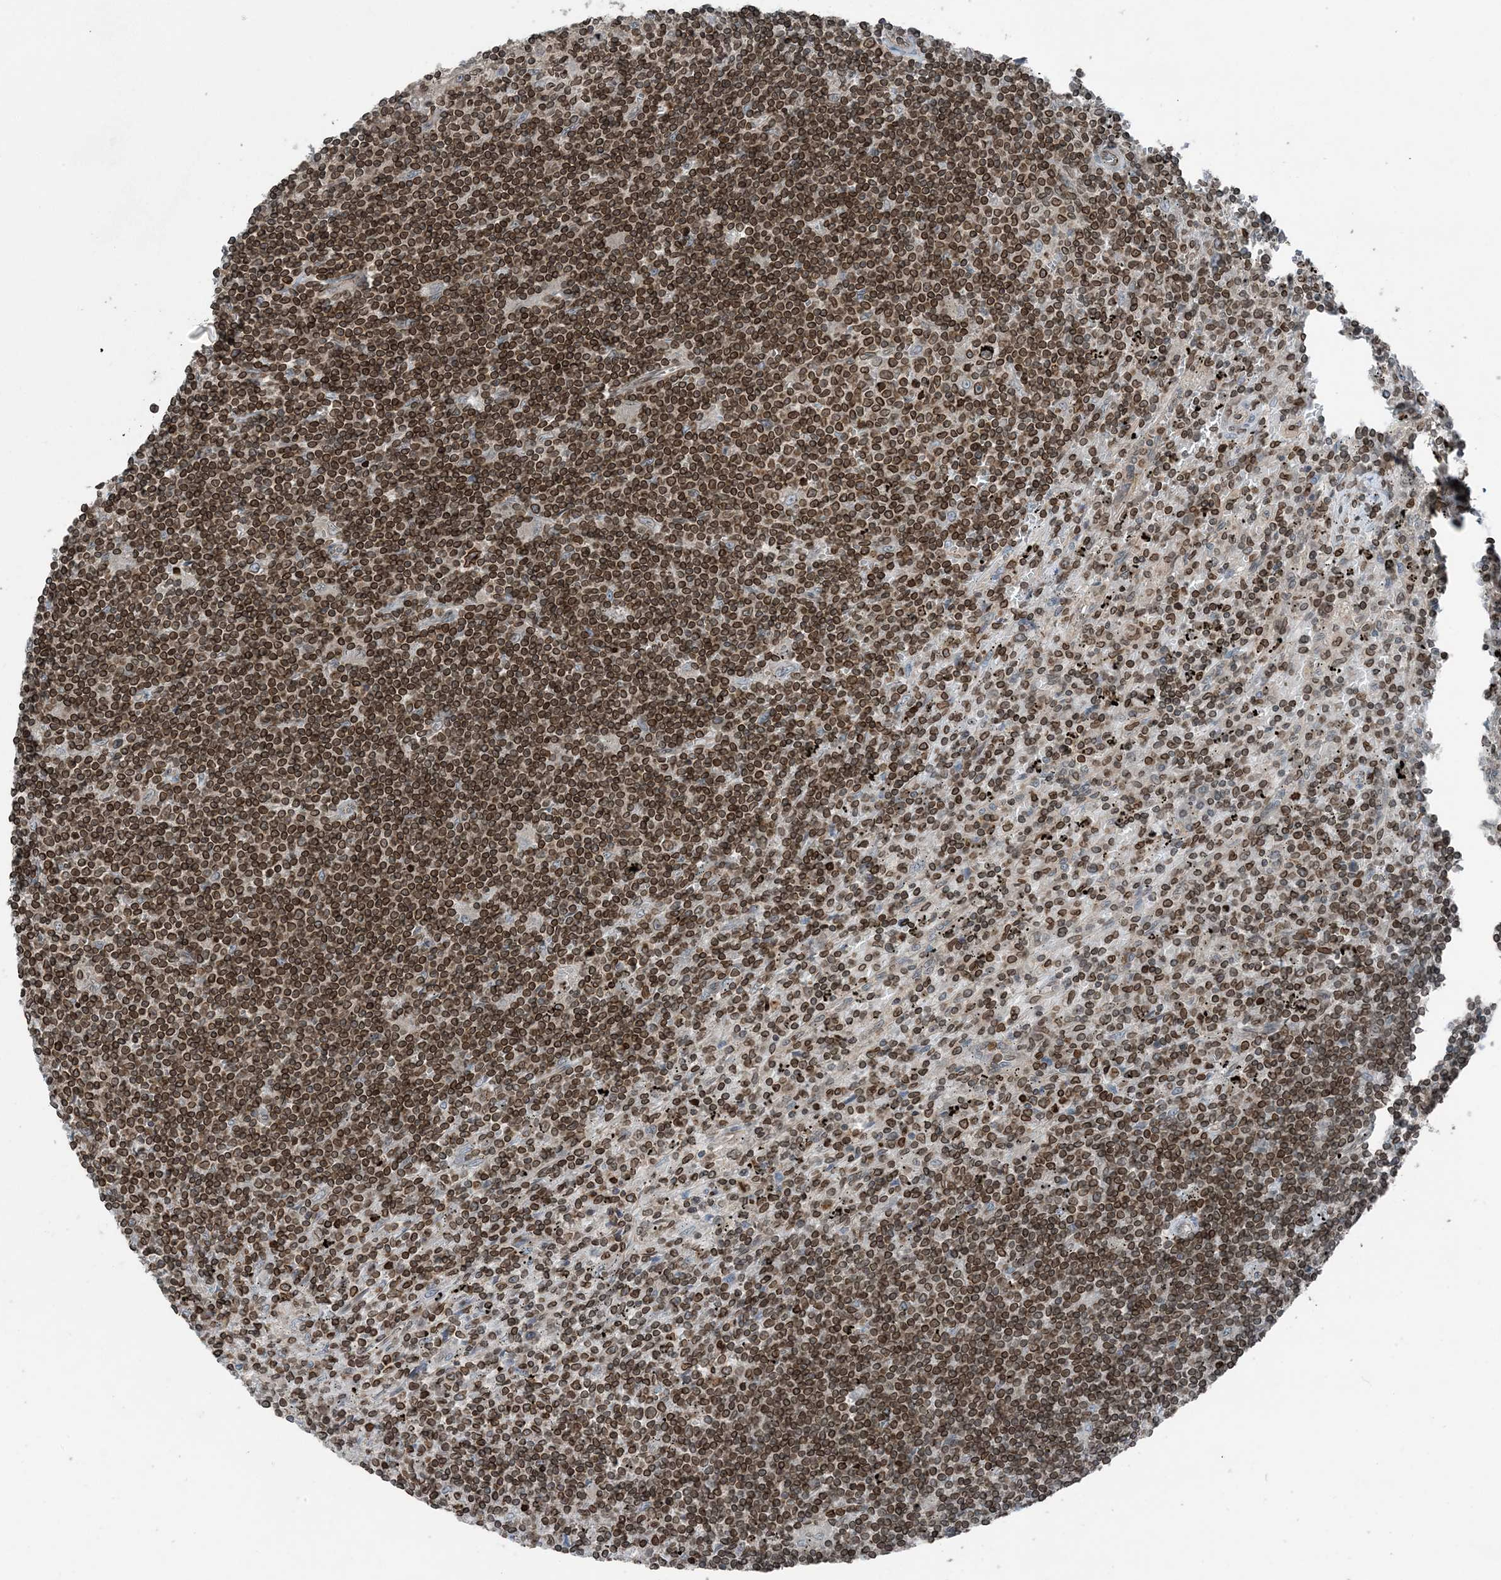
{"staining": {"intensity": "strong", "quantity": ">75%", "location": "cytoplasmic/membranous,nuclear"}, "tissue": "lymphoma", "cell_type": "Tumor cells", "image_type": "cancer", "snomed": [{"axis": "morphology", "description": "Malignant lymphoma, non-Hodgkin's type, Low grade"}, {"axis": "topography", "description": "Spleen"}], "caption": "Immunohistochemical staining of lymphoma reveals strong cytoplasmic/membranous and nuclear protein staining in approximately >75% of tumor cells.", "gene": "ZFAND2B", "patient": {"sex": "male", "age": 76}}